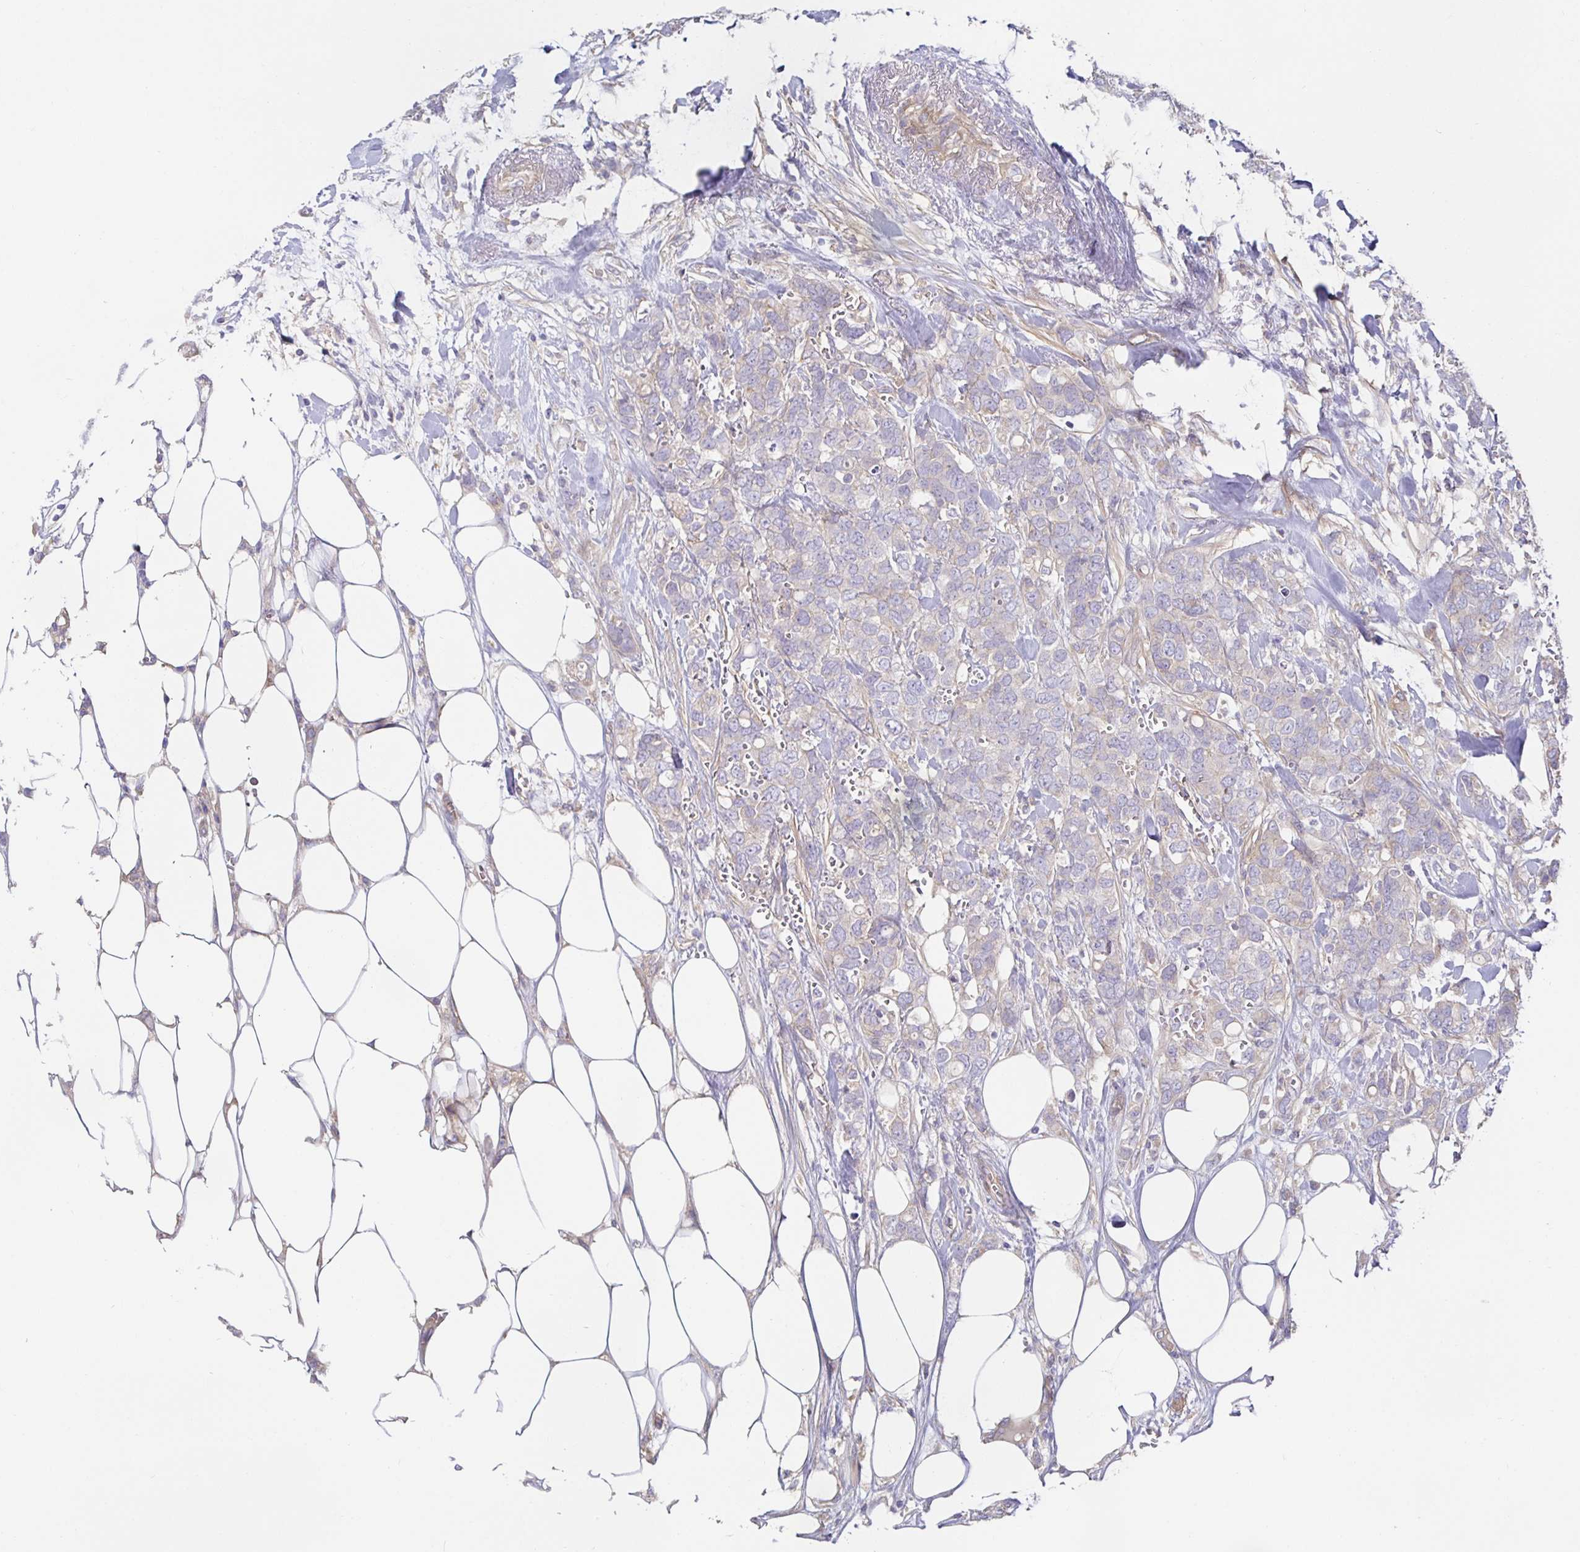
{"staining": {"intensity": "negative", "quantity": "none", "location": "none"}, "tissue": "breast cancer", "cell_type": "Tumor cells", "image_type": "cancer", "snomed": [{"axis": "morphology", "description": "Lobular carcinoma"}, {"axis": "topography", "description": "Breast"}], "caption": "Immunohistochemical staining of breast cancer displays no significant staining in tumor cells.", "gene": "METTL22", "patient": {"sex": "female", "age": 91}}